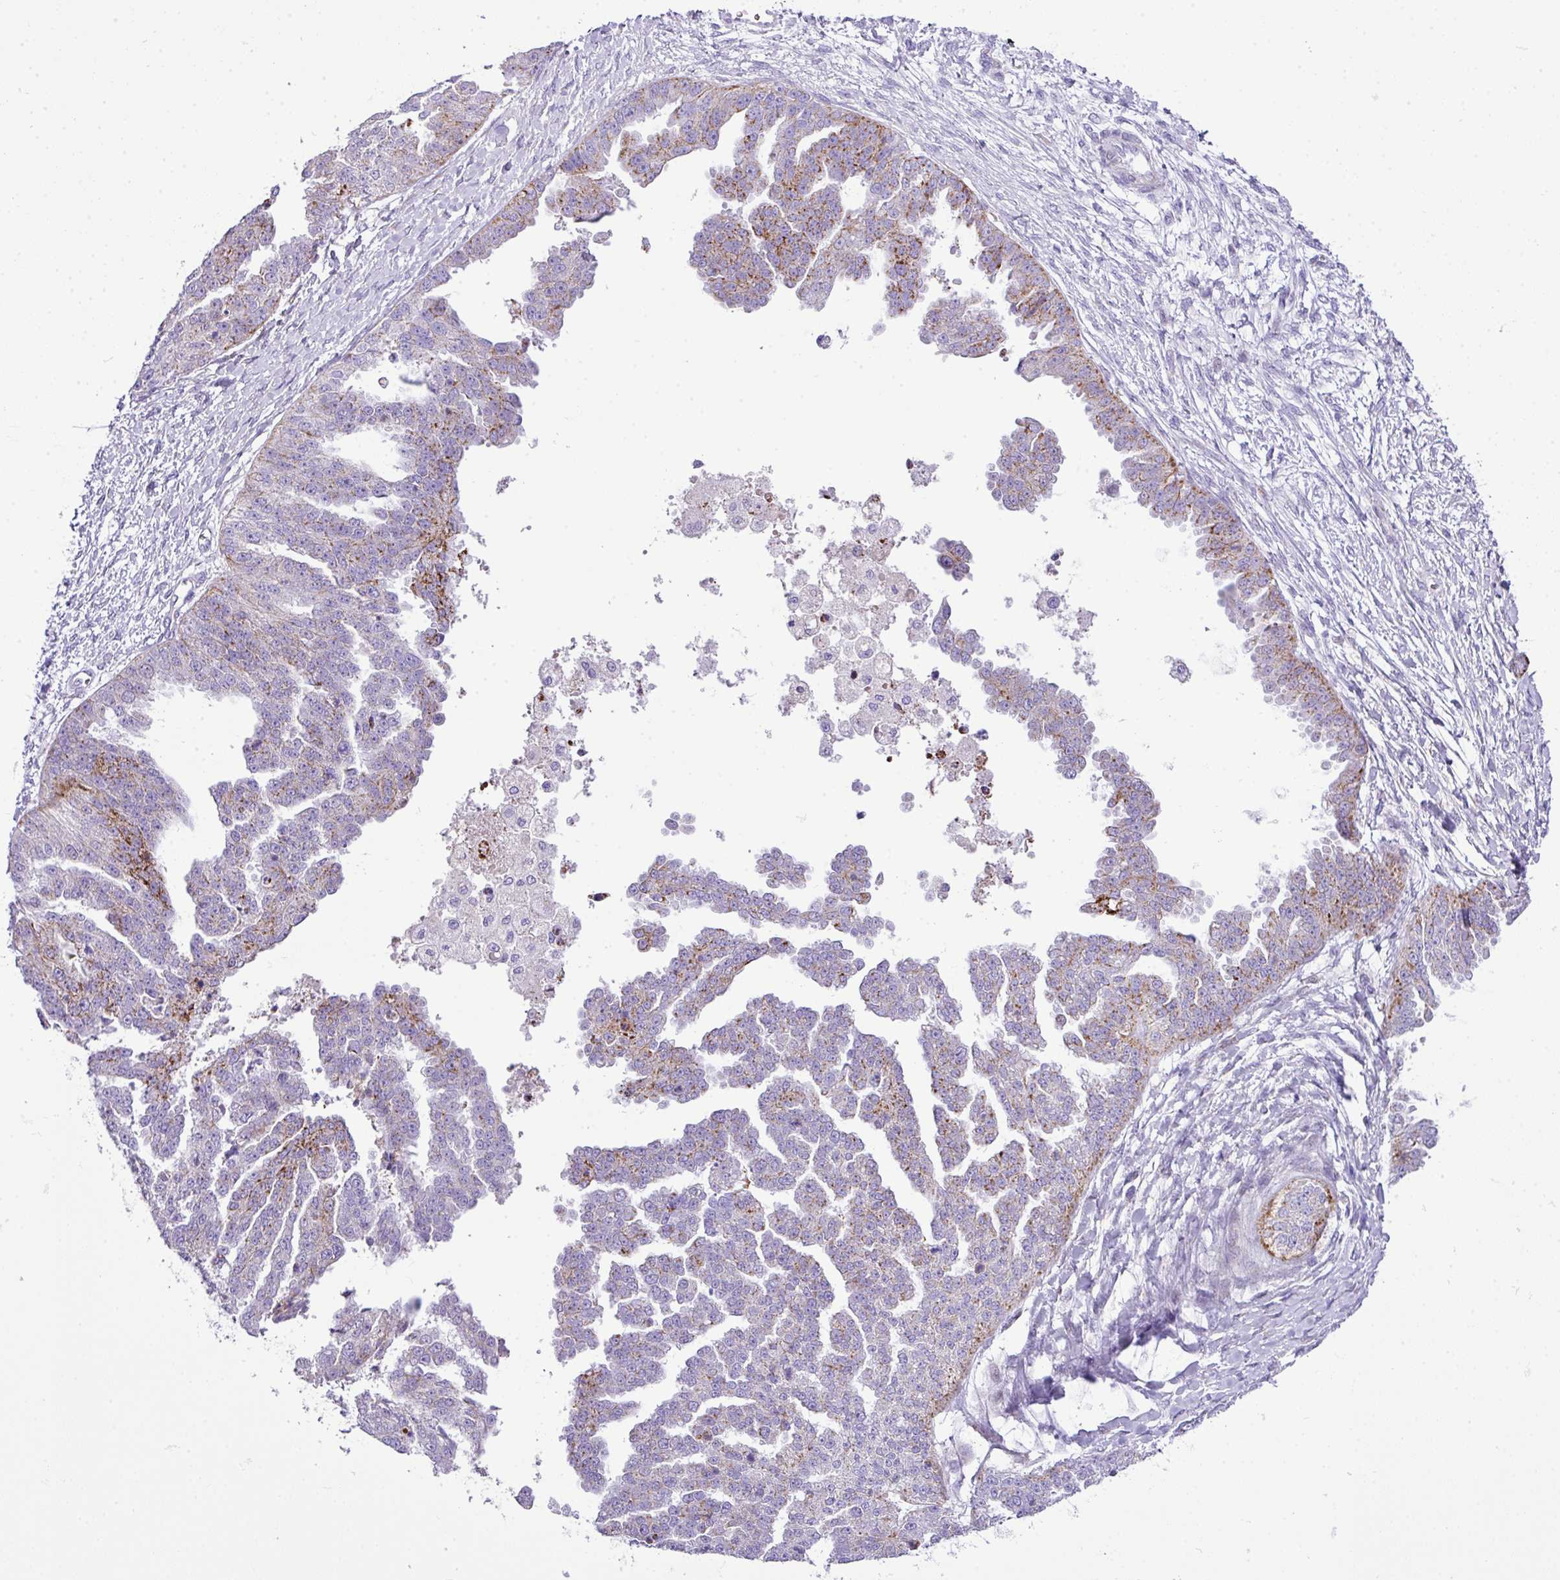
{"staining": {"intensity": "moderate", "quantity": "<25%", "location": "cytoplasmic/membranous"}, "tissue": "ovarian cancer", "cell_type": "Tumor cells", "image_type": "cancer", "snomed": [{"axis": "morphology", "description": "Cystadenocarcinoma, serous, NOS"}, {"axis": "topography", "description": "Ovary"}], "caption": "High-power microscopy captured an IHC photomicrograph of ovarian cancer (serous cystadenocarcinoma), revealing moderate cytoplasmic/membranous positivity in about <25% of tumor cells.", "gene": "RCAN2", "patient": {"sex": "female", "age": 58}}